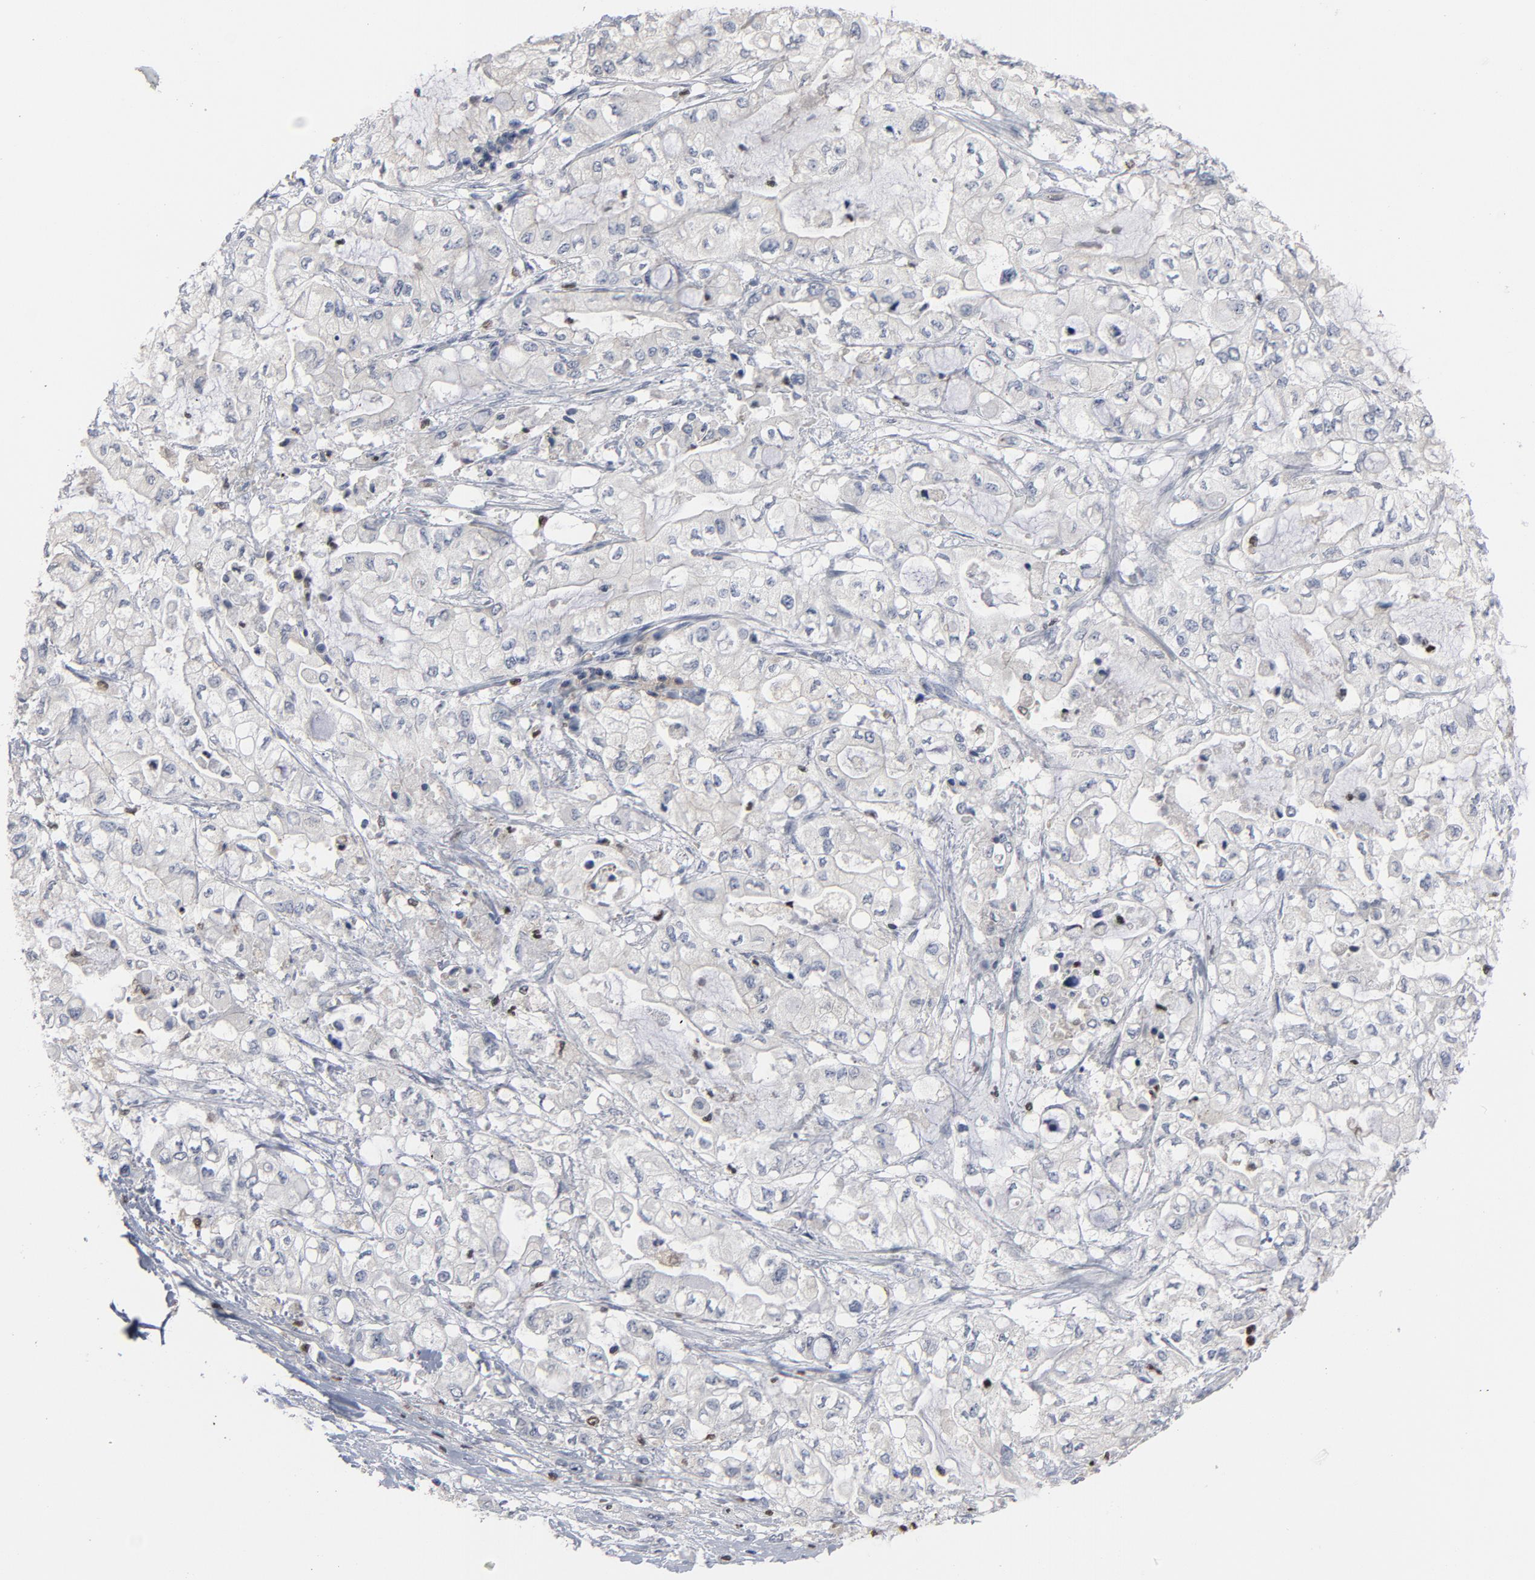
{"staining": {"intensity": "negative", "quantity": "none", "location": "none"}, "tissue": "pancreatic cancer", "cell_type": "Tumor cells", "image_type": "cancer", "snomed": [{"axis": "morphology", "description": "Adenocarcinoma, NOS"}, {"axis": "topography", "description": "Pancreas"}], "caption": "Image shows no protein staining in tumor cells of pancreatic cancer (adenocarcinoma) tissue.", "gene": "SPI1", "patient": {"sex": "male", "age": 79}}